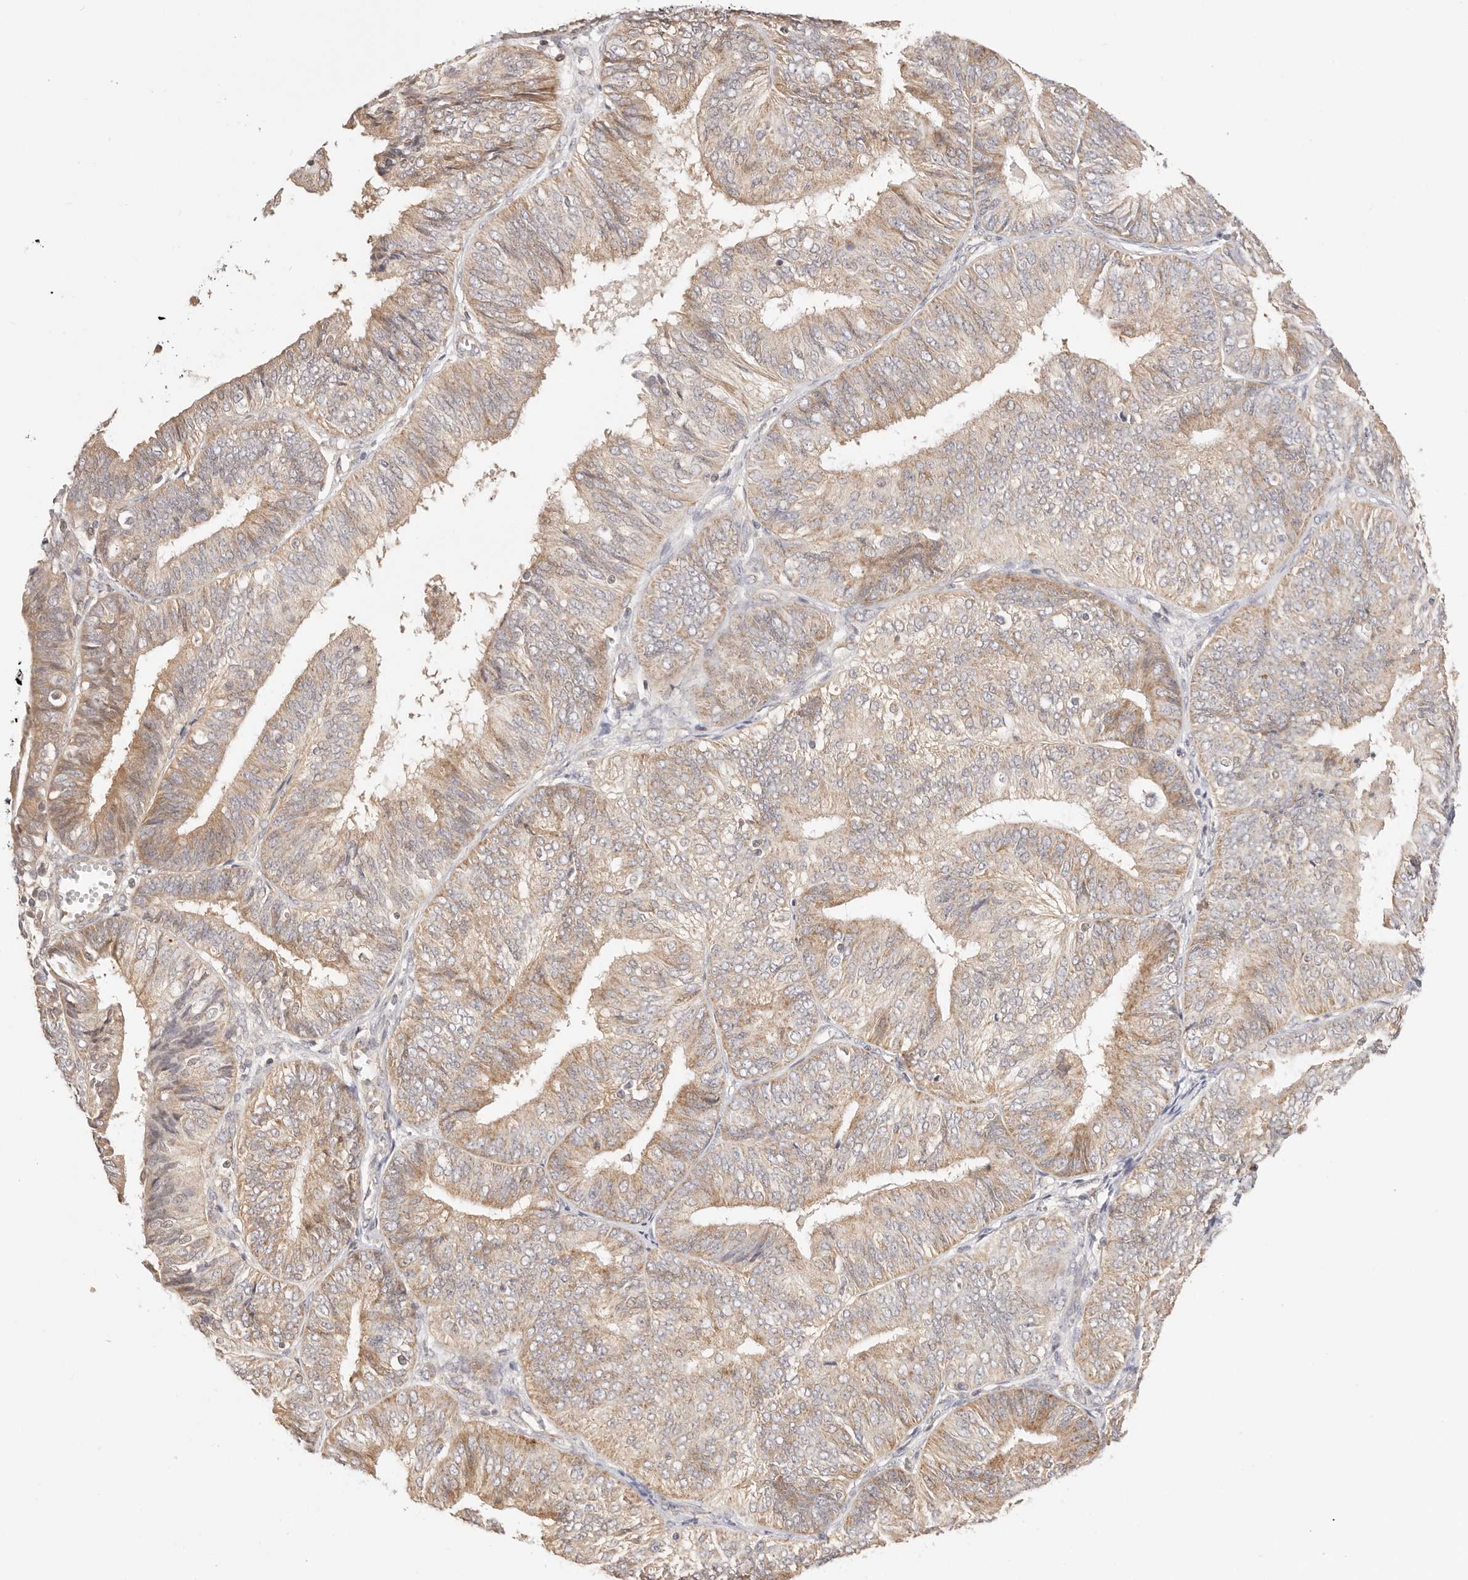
{"staining": {"intensity": "weak", "quantity": ">75%", "location": "cytoplasmic/membranous"}, "tissue": "endometrial cancer", "cell_type": "Tumor cells", "image_type": "cancer", "snomed": [{"axis": "morphology", "description": "Adenocarcinoma, NOS"}, {"axis": "topography", "description": "Endometrium"}], "caption": "This micrograph demonstrates immunohistochemistry staining of adenocarcinoma (endometrial), with low weak cytoplasmic/membranous expression in approximately >75% of tumor cells.", "gene": "KCMF1", "patient": {"sex": "female", "age": 58}}